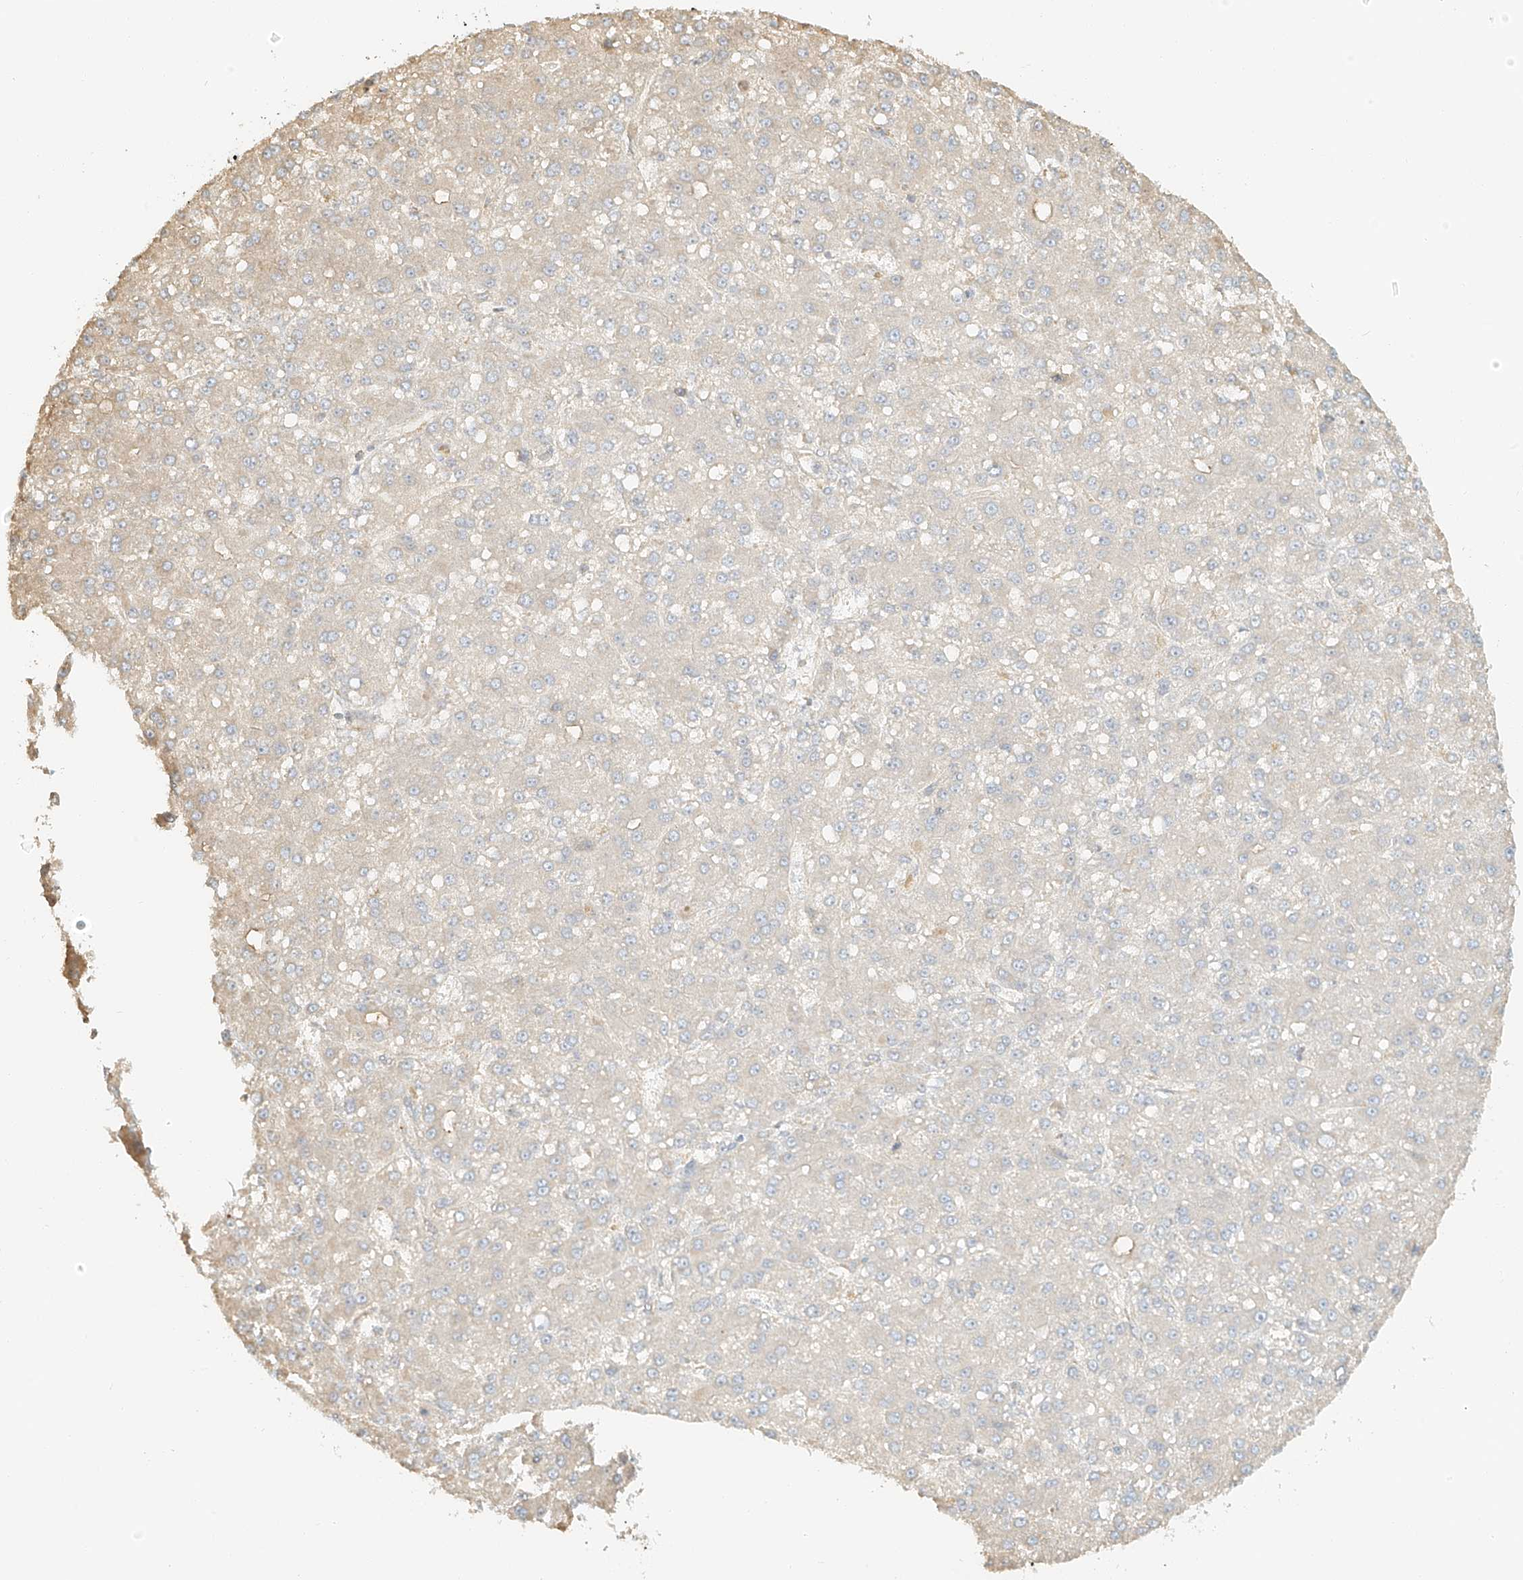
{"staining": {"intensity": "negative", "quantity": "none", "location": "none"}, "tissue": "liver cancer", "cell_type": "Tumor cells", "image_type": "cancer", "snomed": [{"axis": "morphology", "description": "Carcinoma, Hepatocellular, NOS"}, {"axis": "topography", "description": "Liver"}], "caption": "This is an immunohistochemistry (IHC) micrograph of human liver hepatocellular carcinoma. There is no positivity in tumor cells.", "gene": "UPK1B", "patient": {"sex": "male", "age": 67}}